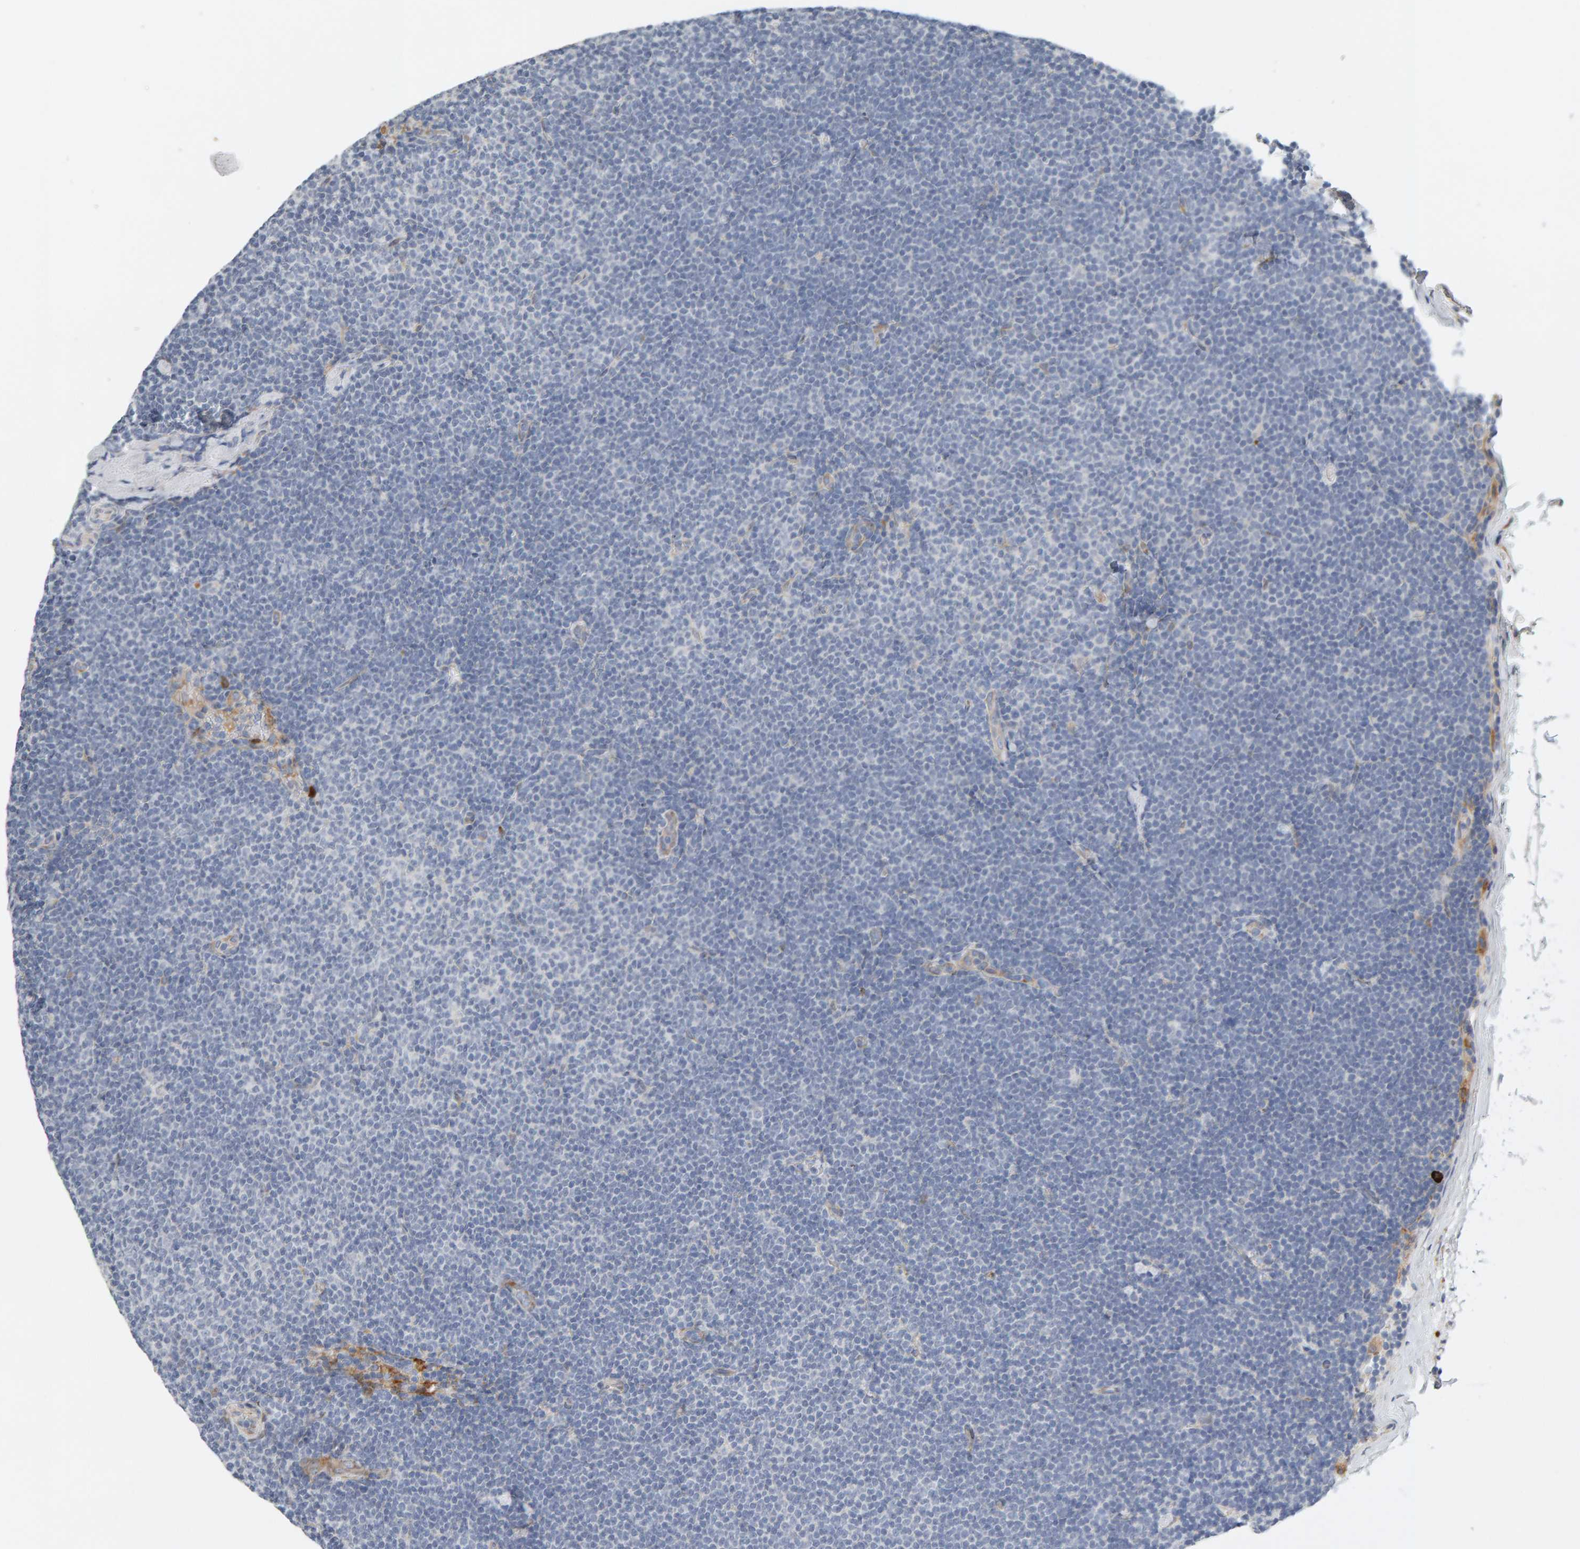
{"staining": {"intensity": "negative", "quantity": "none", "location": "none"}, "tissue": "lymphoma", "cell_type": "Tumor cells", "image_type": "cancer", "snomed": [{"axis": "morphology", "description": "Malignant lymphoma, non-Hodgkin's type, Low grade"}, {"axis": "topography", "description": "Lymph node"}], "caption": "Tumor cells show no significant expression in lymphoma.", "gene": "ENGASE", "patient": {"sex": "female", "age": 53}}